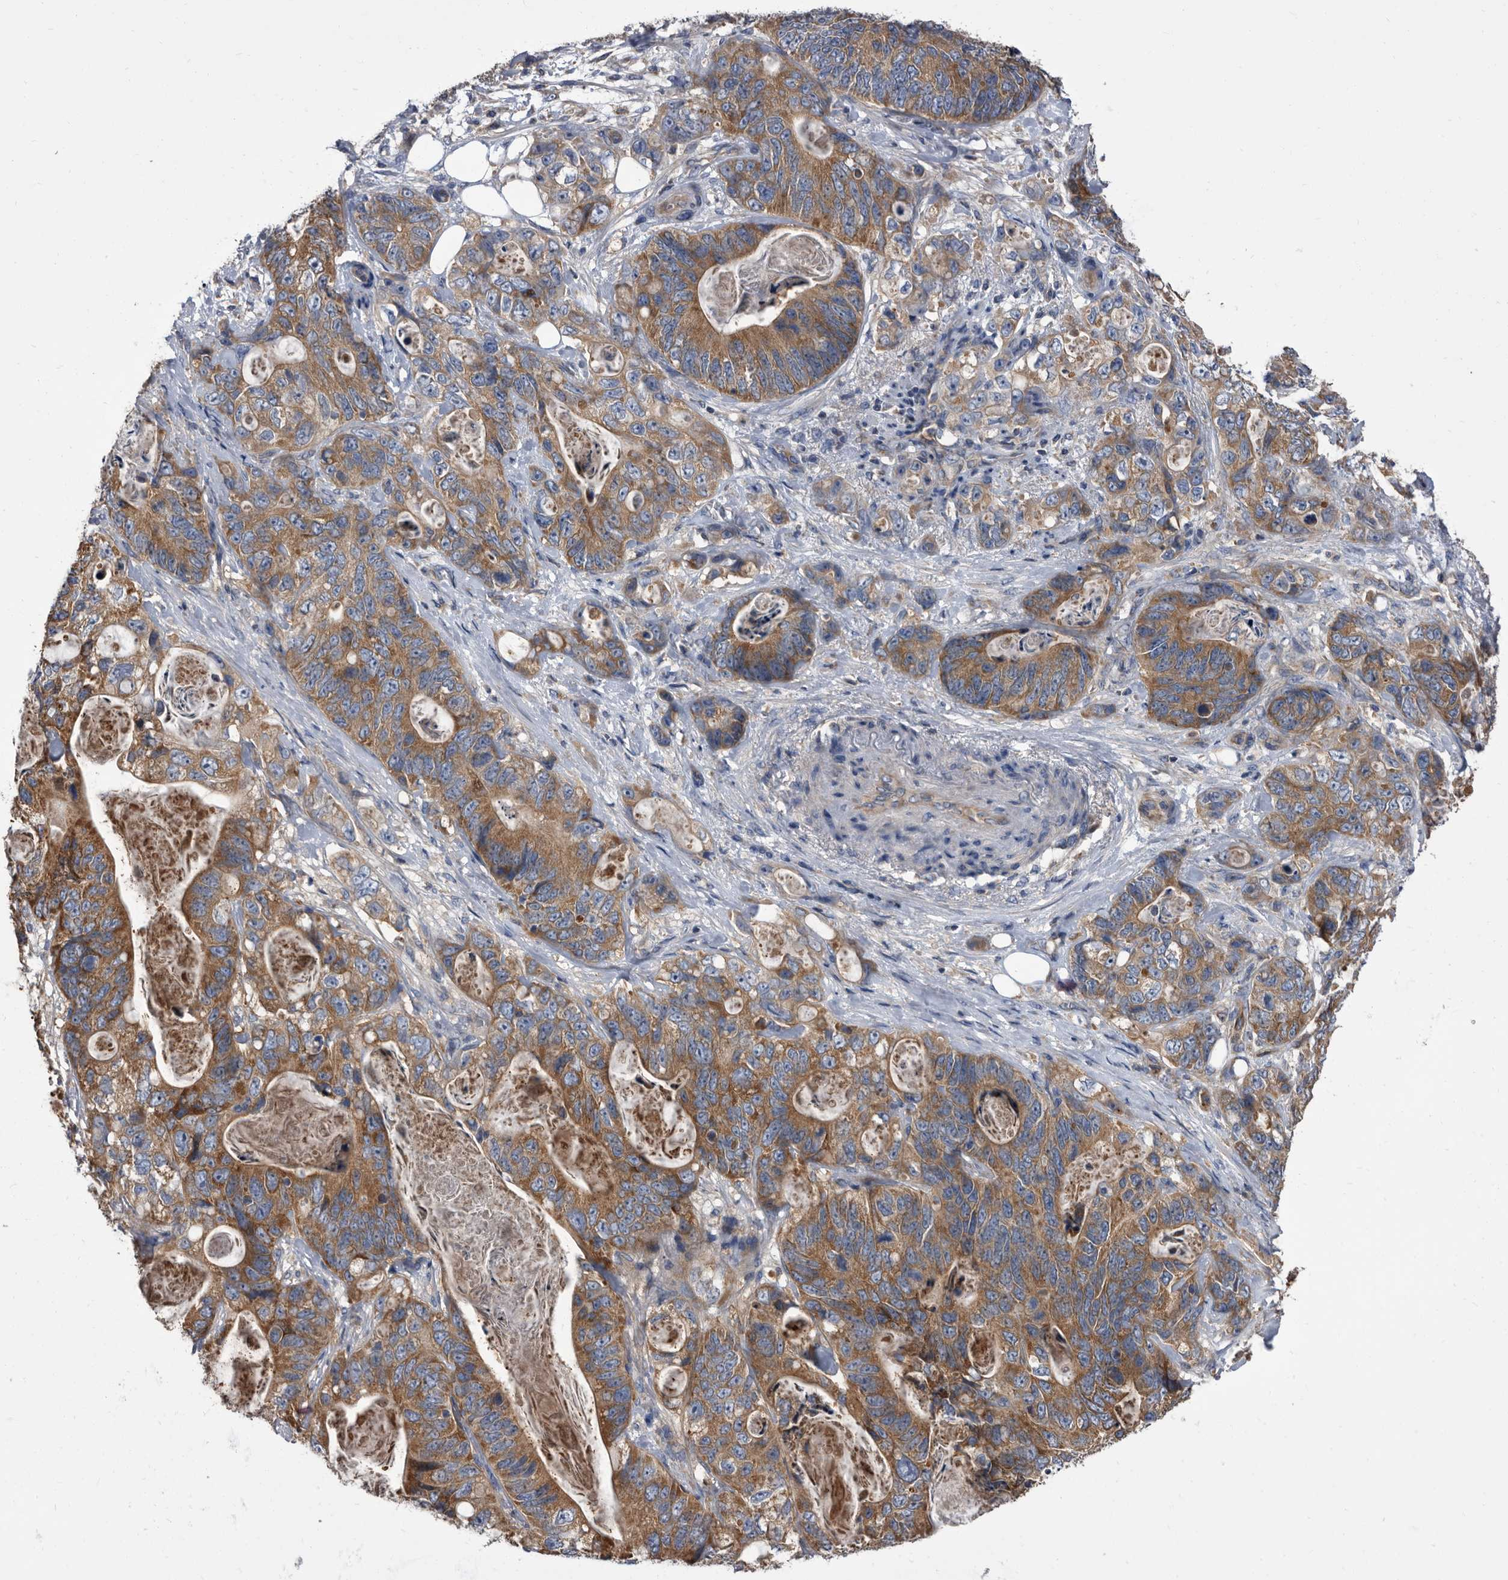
{"staining": {"intensity": "strong", "quantity": ">75%", "location": "cytoplasmic/membranous"}, "tissue": "stomach cancer", "cell_type": "Tumor cells", "image_type": "cancer", "snomed": [{"axis": "morphology", "description": "Normal tissue, NOS"}, {"axis": "morphology", "description": "Adenocarcinoma, NOS"}, {"axis": "topography", "description": "Stomach"}], "caption": "Tumor cells exhibit high levels of strong cytoplasmic/membranous expression in approximately >75% of cells in human adenocarcinoma (stomach).", "gene": "DTNBP1", "patient": {"sex": "female", "age": 89}}